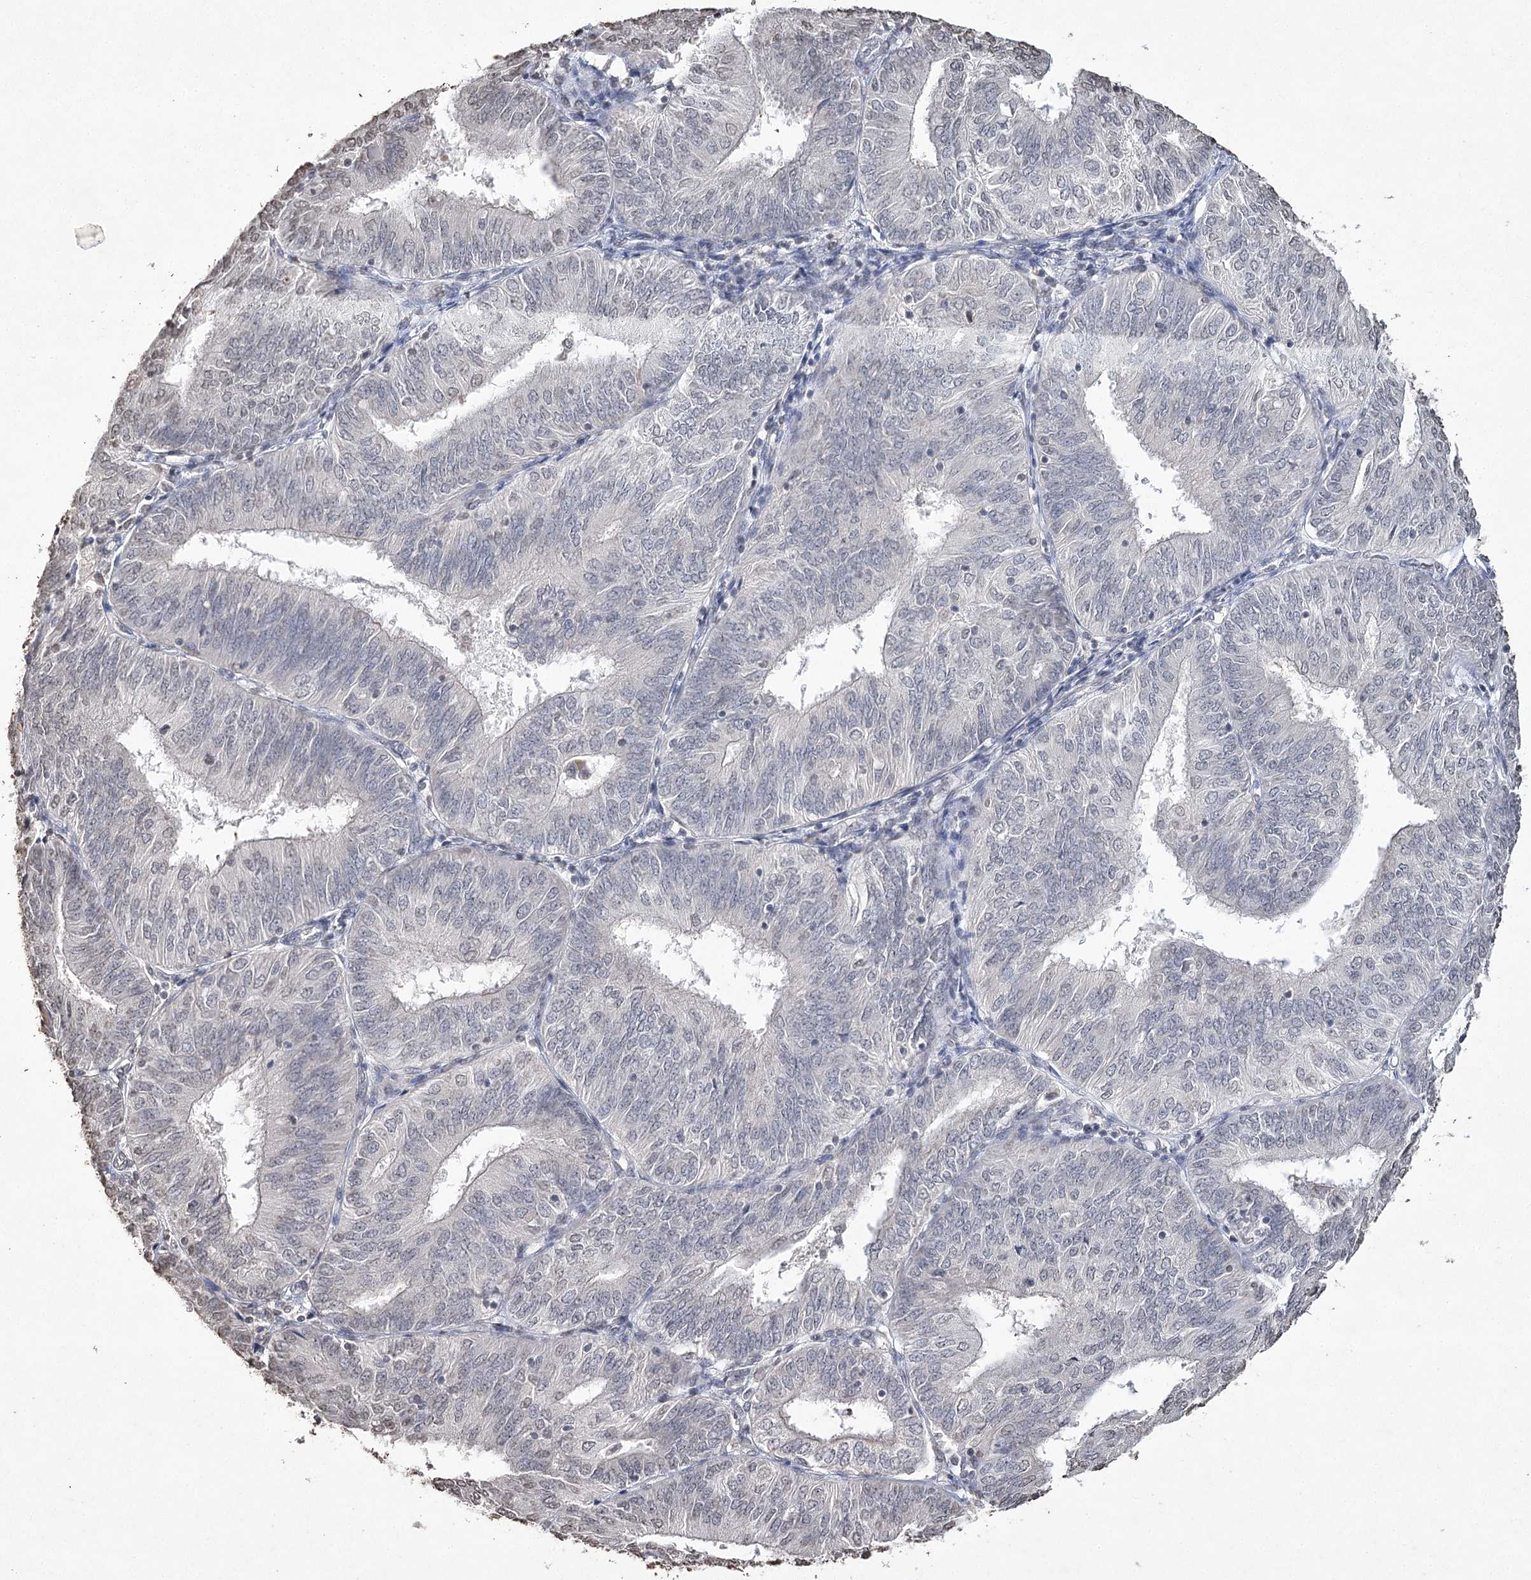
{"staining": {"intensity": "negative", "quantity": "none", "location": "none"}, "tissue": "endometrial cancer", "cell_type": "Tumor cells", "image_type": "cancer", "snomed": [{"axis": "morphology", "description": "Adenocarcinoma, NOS"}, {"axis": "topography", "description": "Endometrium"}], "caption": "Tumor cells show no significant protein staining in endometrial cancer. (DAB immunohistochemistry visualized using brightfield microscopy, high magnification).", "gene": "DMXL1", "patient": {"sex": "female", "age": 58}}